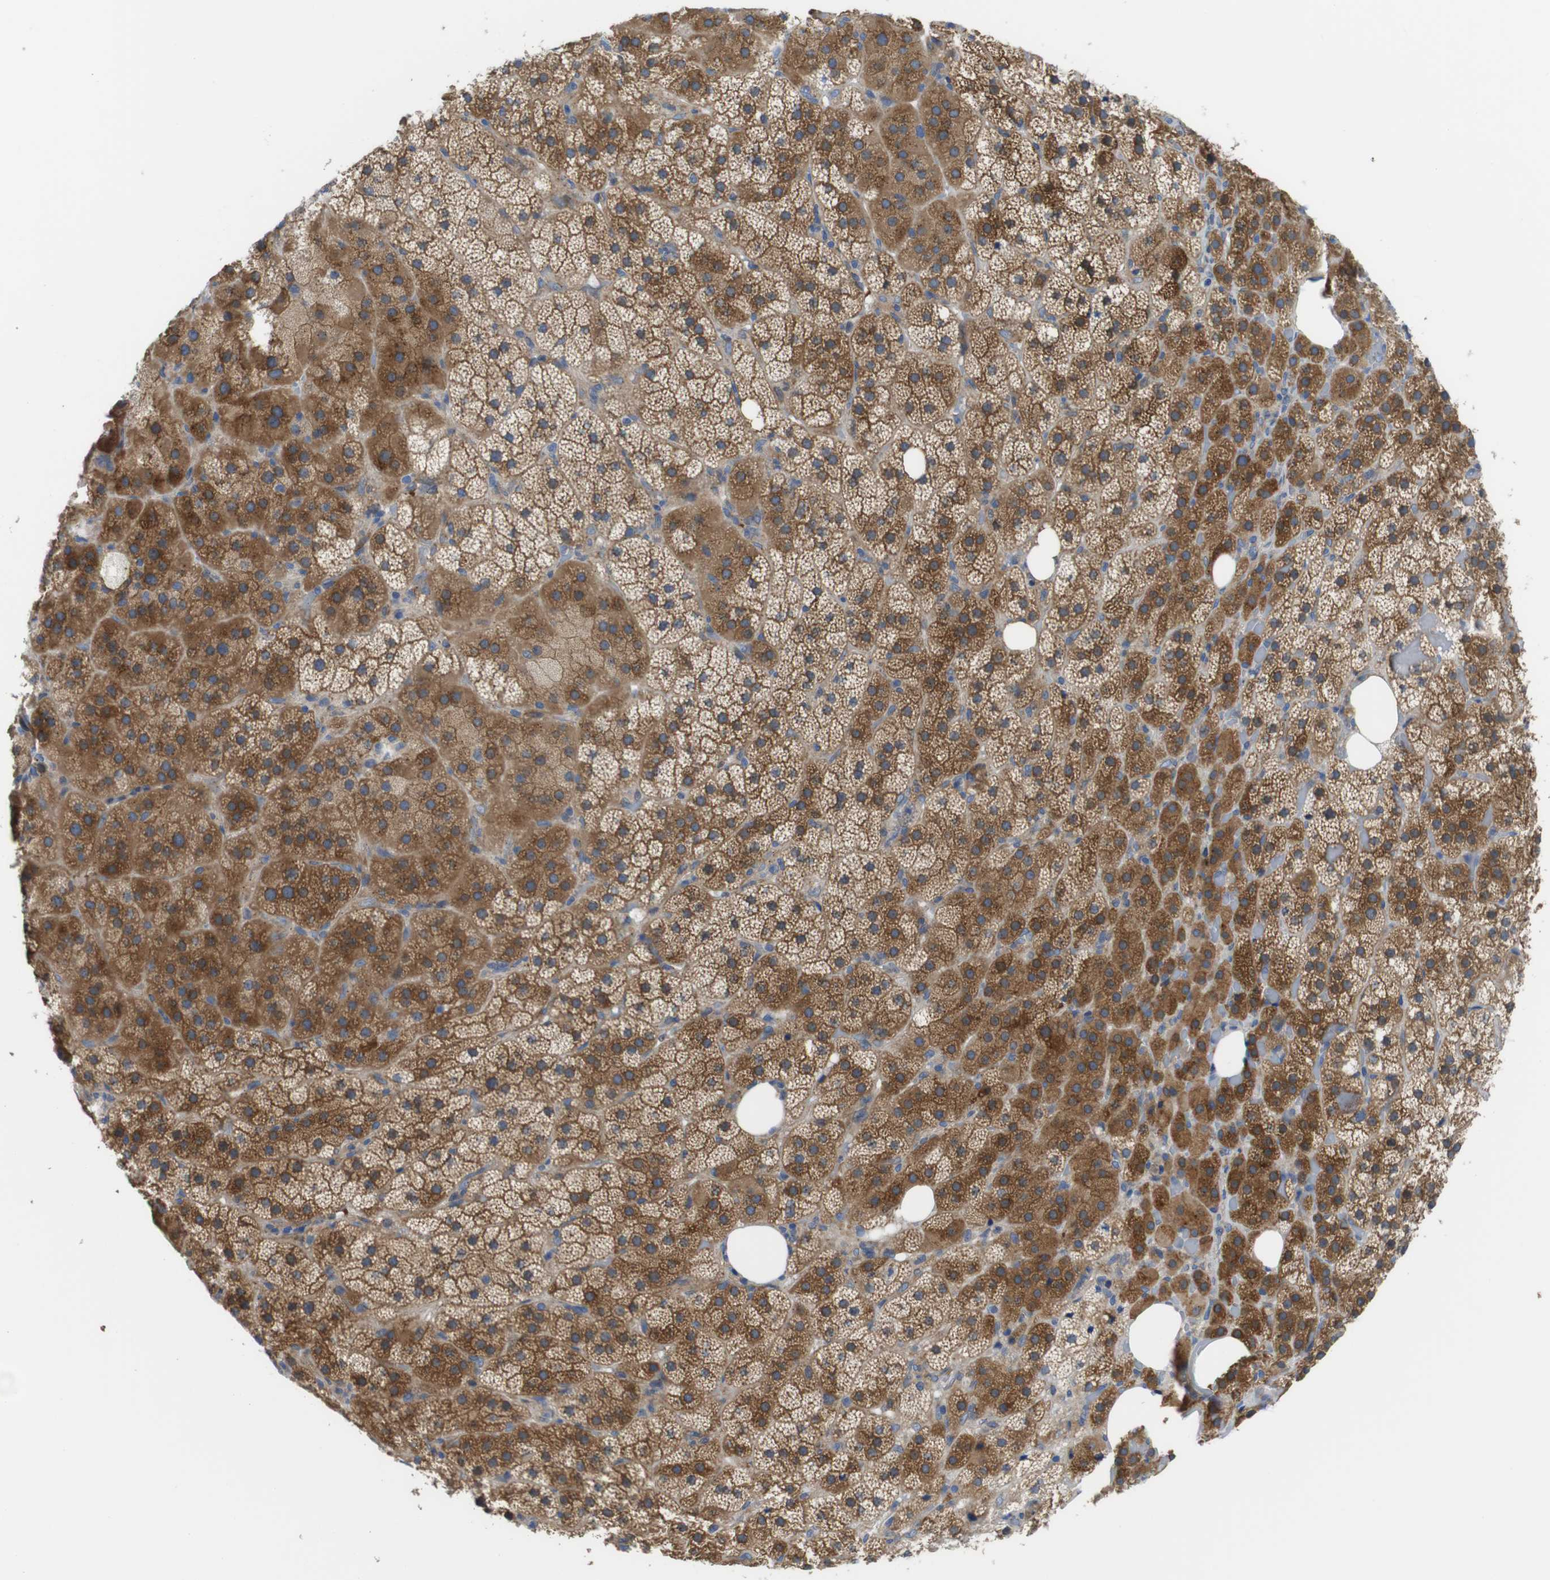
{"staining": {"intensity": "moderate", "quantity": ">75%", "location": "cytoplasmic/membranous"}, "tissue": "adrenal gland", "cell_type": "Glandular cells", "image_type": "normal", "snomed": [{"axis": "morphology", "description": "Normal tissue, NOS"}, {"axis": "topography", "description": "Adrenal gland"}], "caption": "Adrenal gland stained with DAB immunohistochemistry (IHC) reveals medium levels of moderate cytoplasmic/membranous positivity in approximately >75% of glandular cells.", "gene": "DDRGK1", "patient": {"sex": "female", "age": 59}}